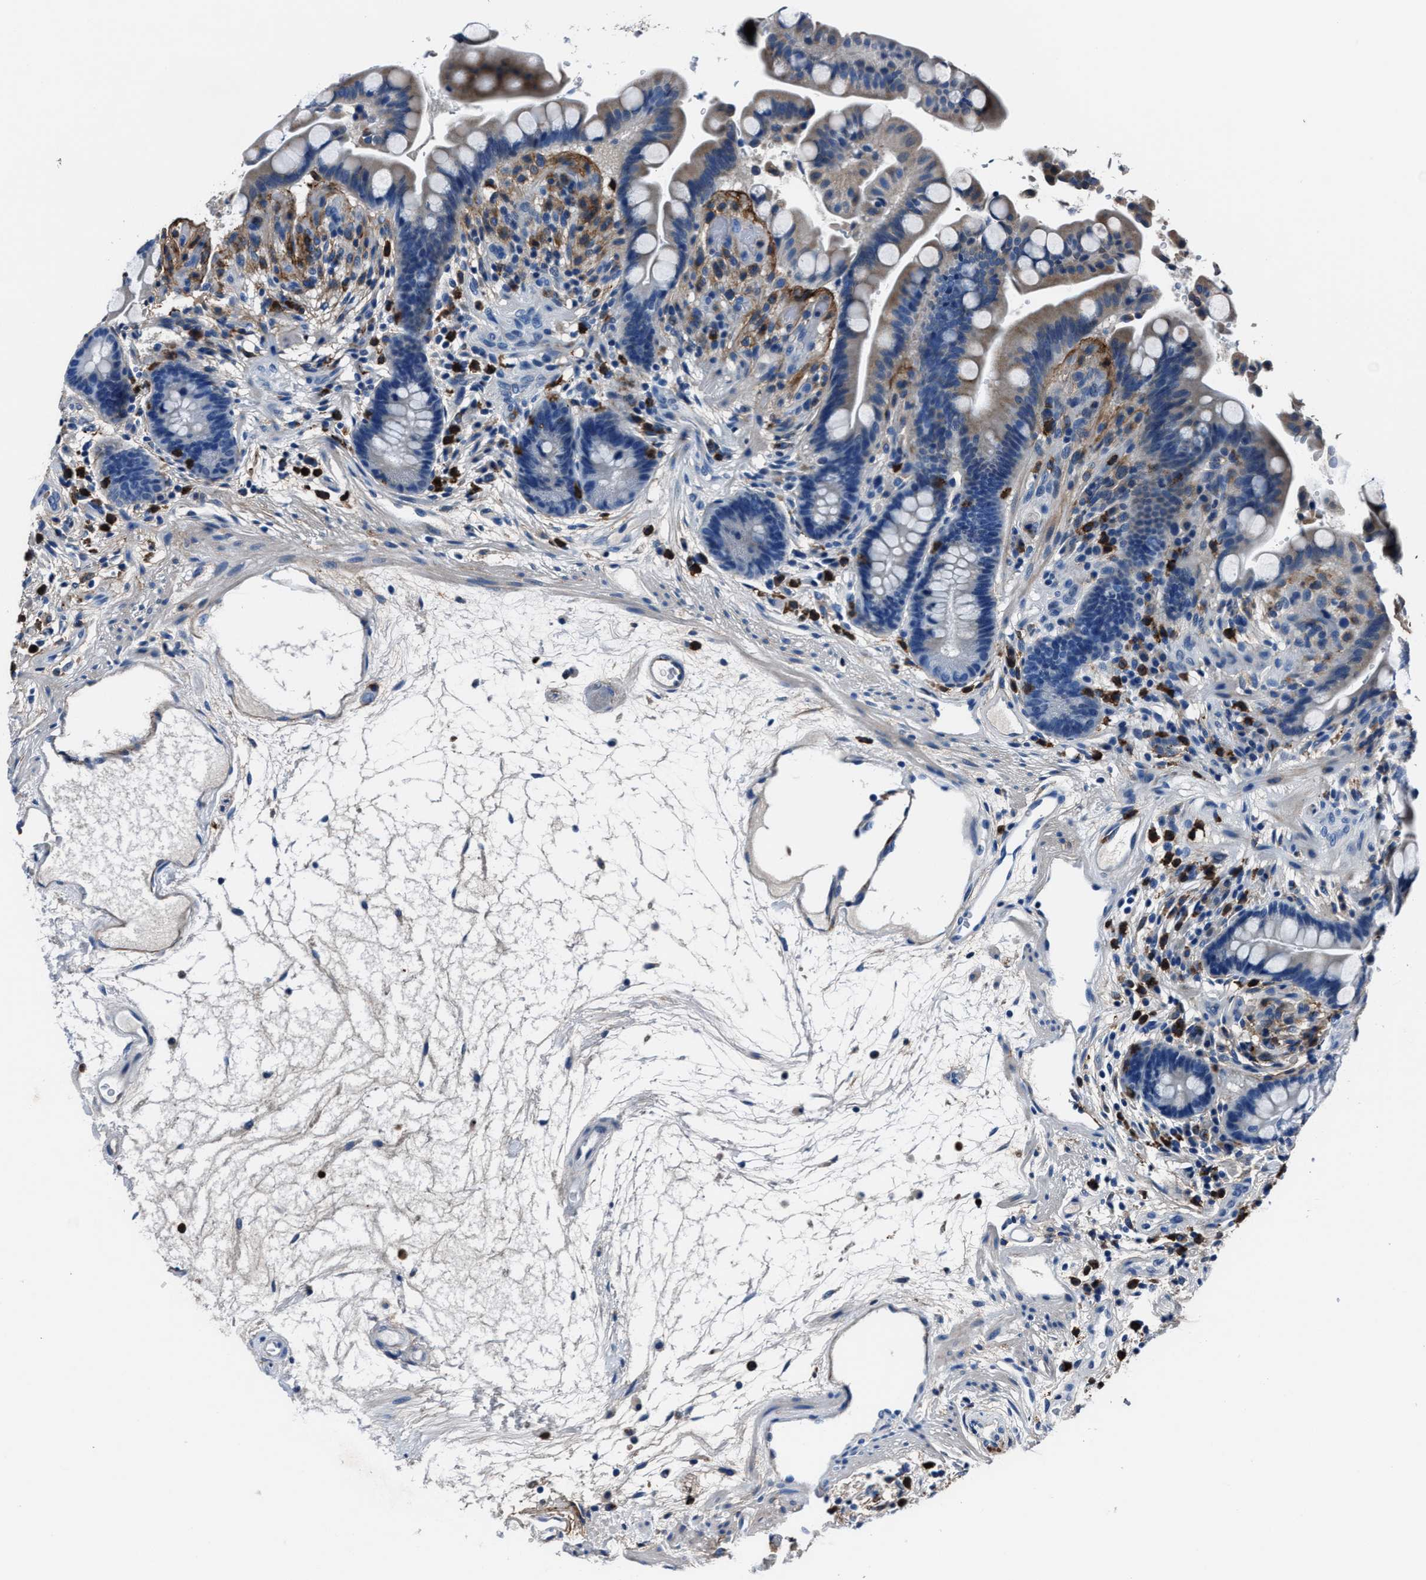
{"staining": {"intensity": "weak", "quantity": ">75%", "location": "cytoplasmic/membranous"}, "tissue": "colon", "cell_type": "Endothelial cells", "image_type": "normal", "snomed": [{"axis": "morphology", "description": "Normal tissue, NOS"}, {"axis": "topography", "description": "Colon"}], "caption": "Endothelial cells reveal weak cytoplasmic/membranous expression in about >75% of cells in normal colon. (DAB (3,3'-diaminobenzidine) = brown stain, brightfield microscopy at high magnification).", "gene": "FGL2", "patient": {"sex": "male", "age": 73}}